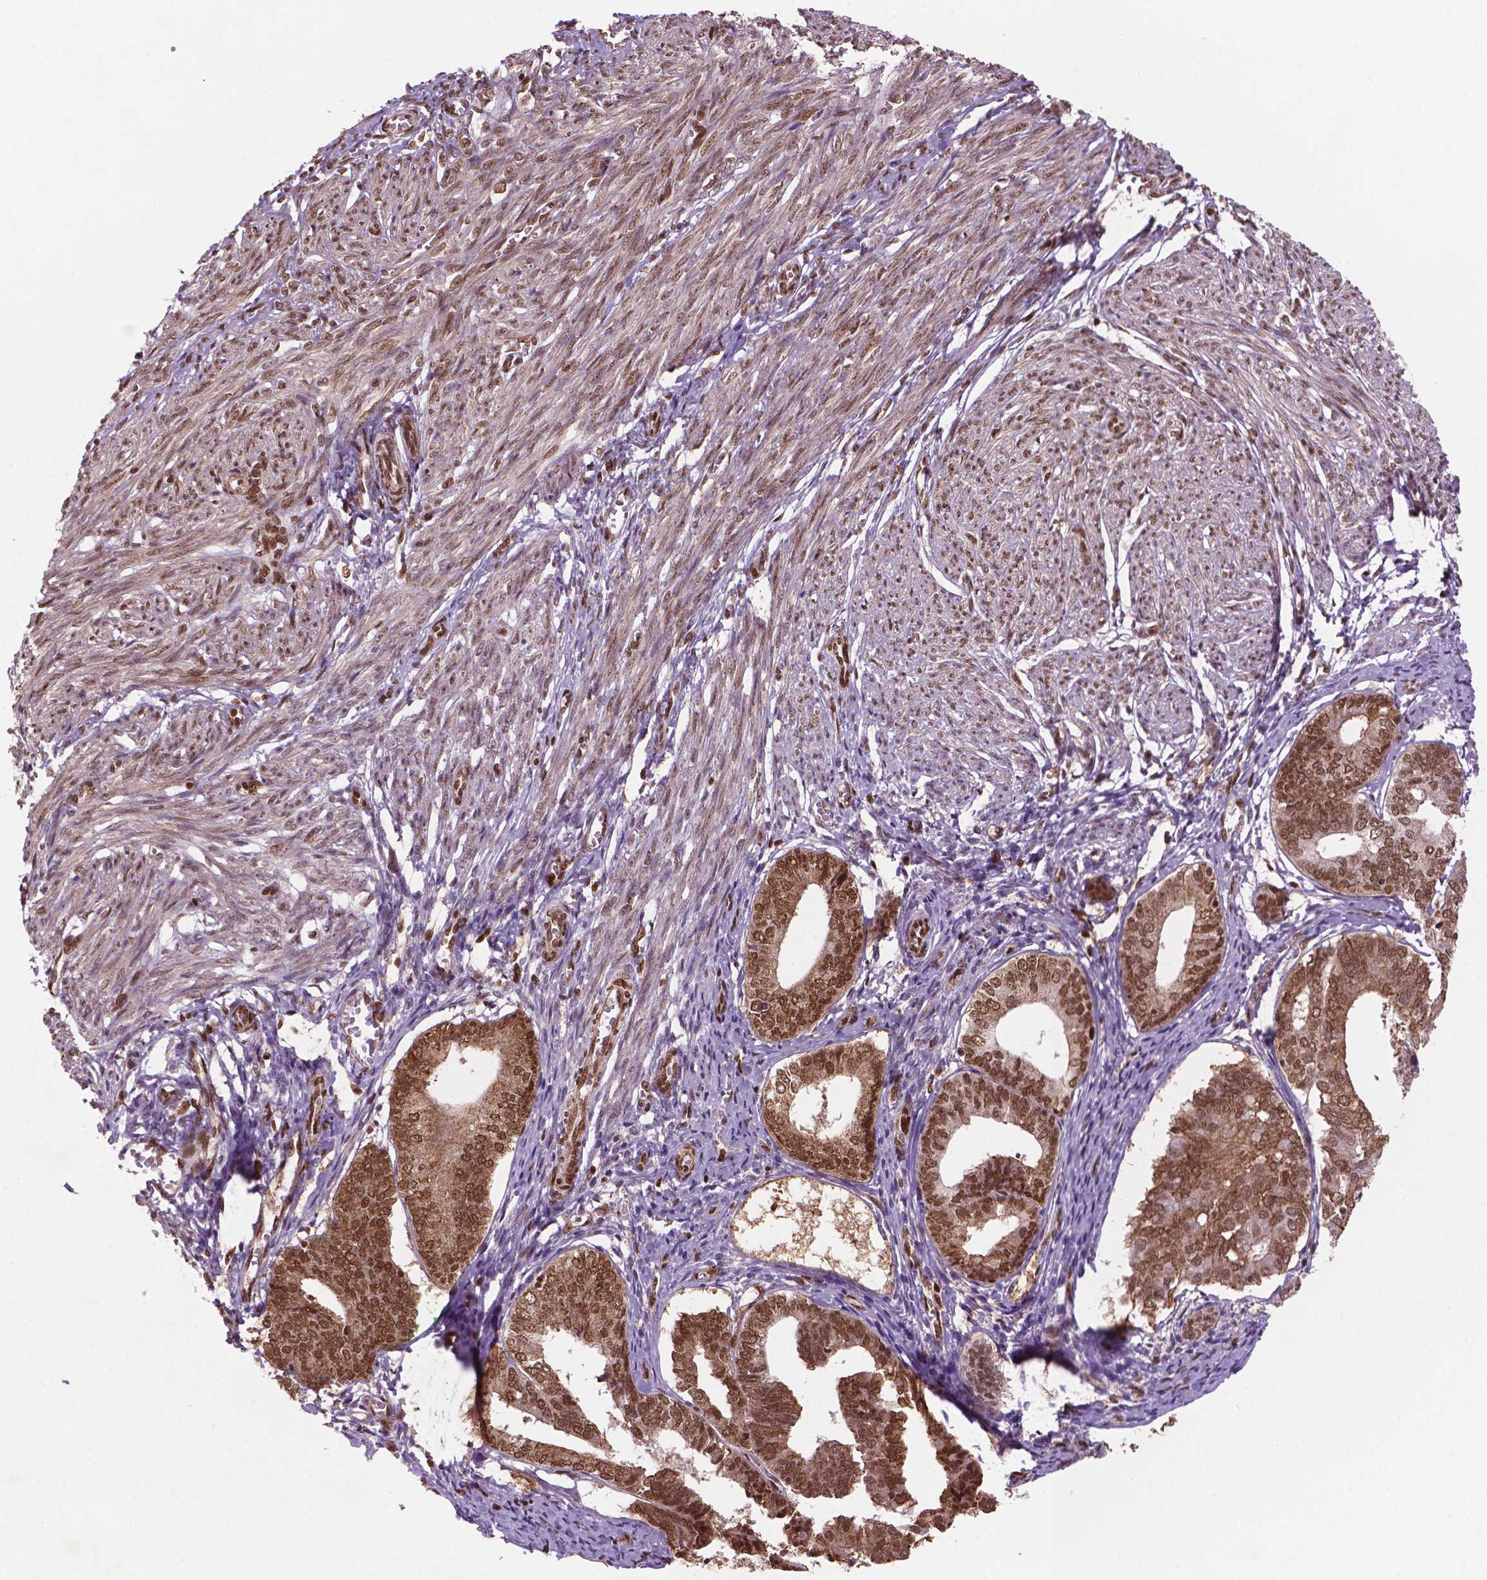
{"staining": {"intensity": "strong", "quantity": ">75%", "location": "nuclear"}, "tissue": "endometrium", "cell_type": "Cells in endometrial stroma", "image_type": "normal", "snomed": [{"axis": "morphology", "description": "Normal tissue, NOS"}, {"axis": "topography", "description": "Endometrium"}], "caption": "Immunohistochemical staining of normal endometrium exhibits strong nuclear protein positivity in about >75% of cells in endometrial stroma.", "gene": "SIRT6", "patient": {"sex": "female", "age": 50}}